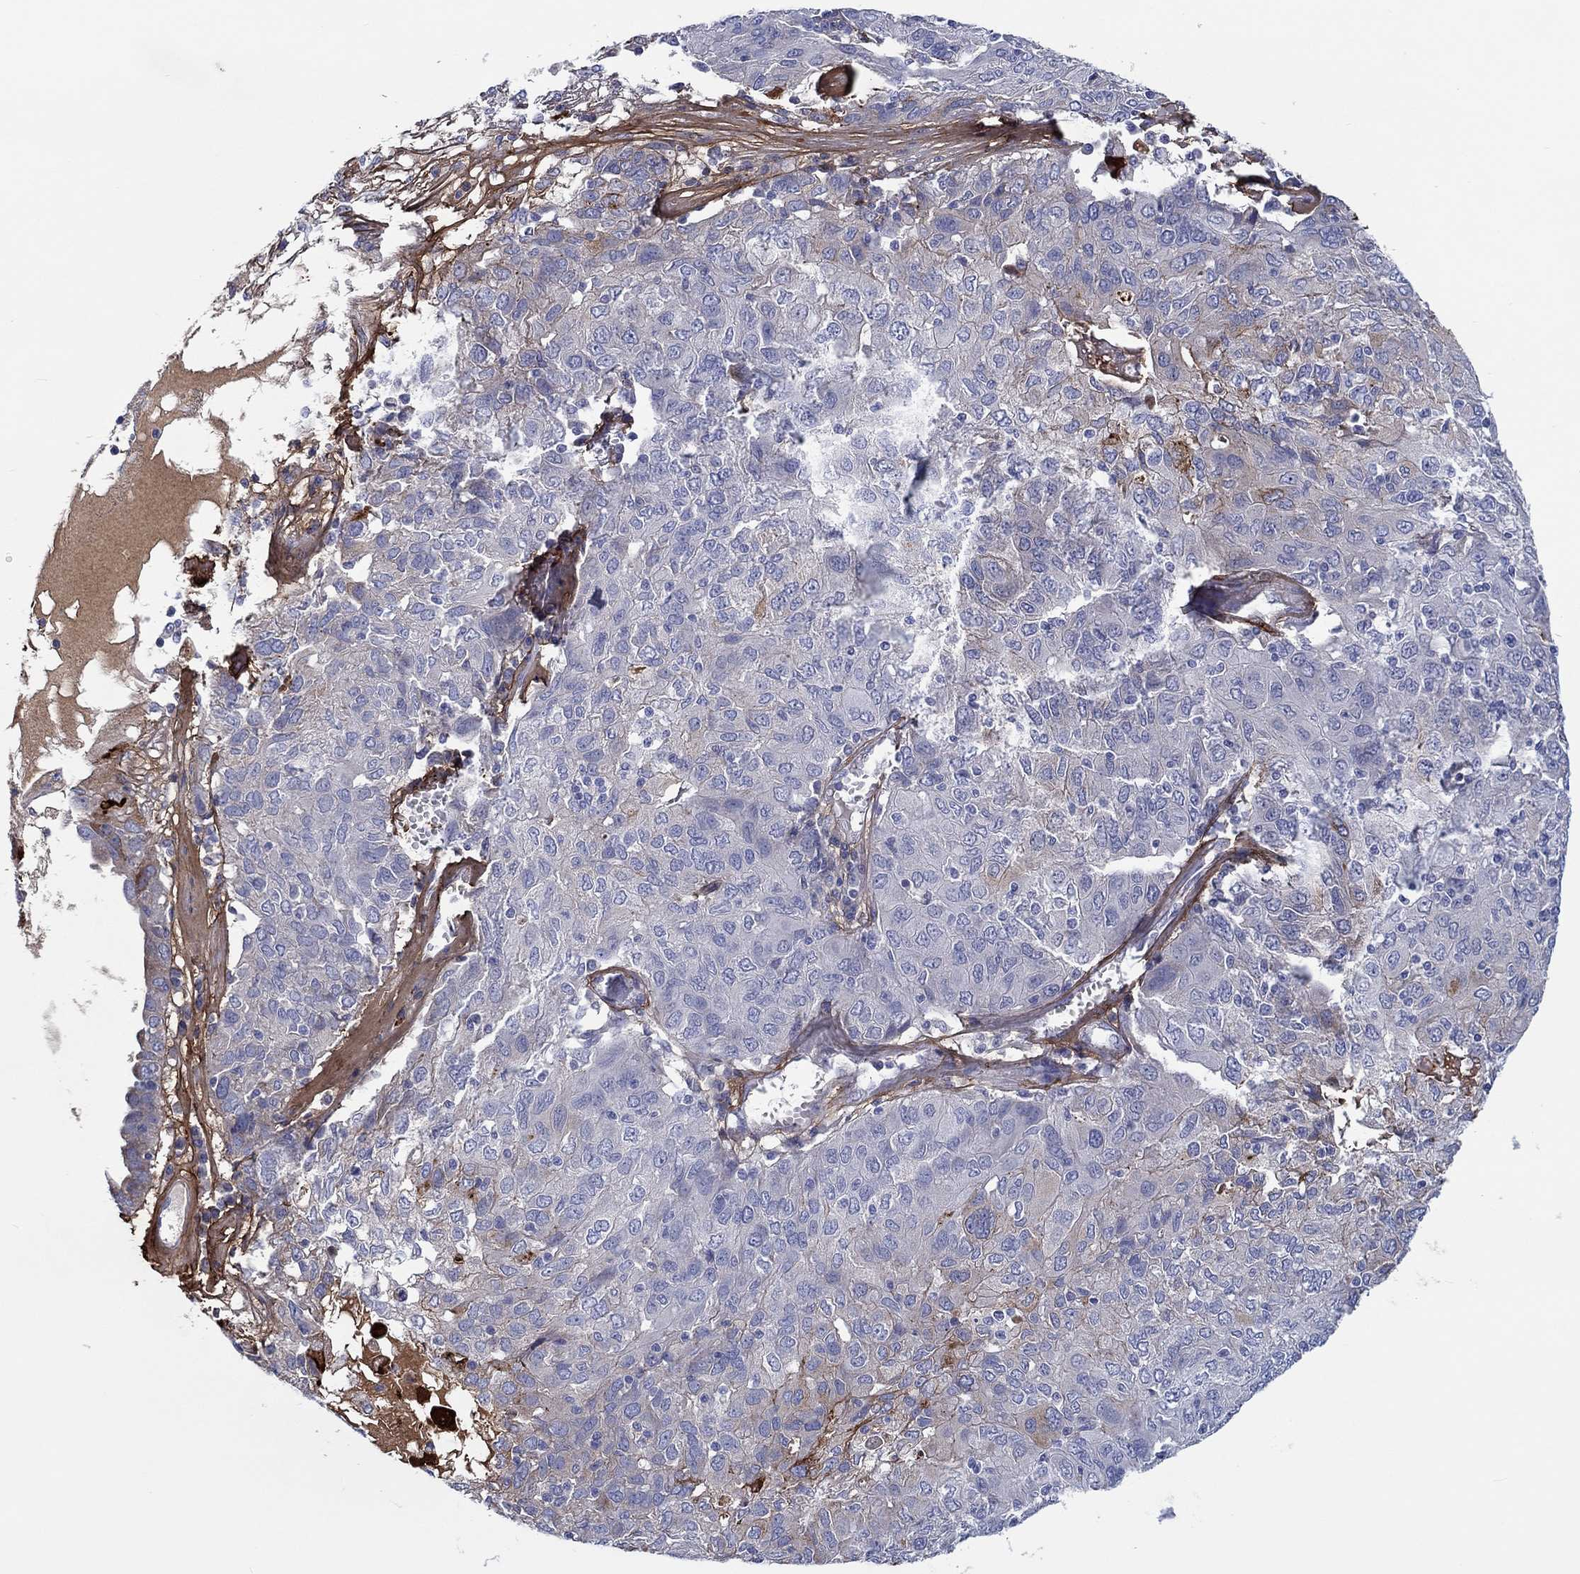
{"staining": {"intensity": "strong", "quantity": "<25%", "location": "cytoplasmic/membranous"}, "tissue": "ovarian cancer", "cell_type": "Tumor cells", "image_type": "cancer", "snomed": [{"axis": "morphology", "description": "Carcinoma, endometroid"}, {"axis": "topography", "description": "Ovary"}], "caption": "Immunohistochemical staining of human ovarian cancer demonstrates medium levels of strong cytoplasmic/membranous protein expression in approximately <25% of tumor cells. (Brightfield microscopy of DAB IHC at high magnification).", "gene": "TGFBI", "patient": {"sex": "female", "age": 50}}